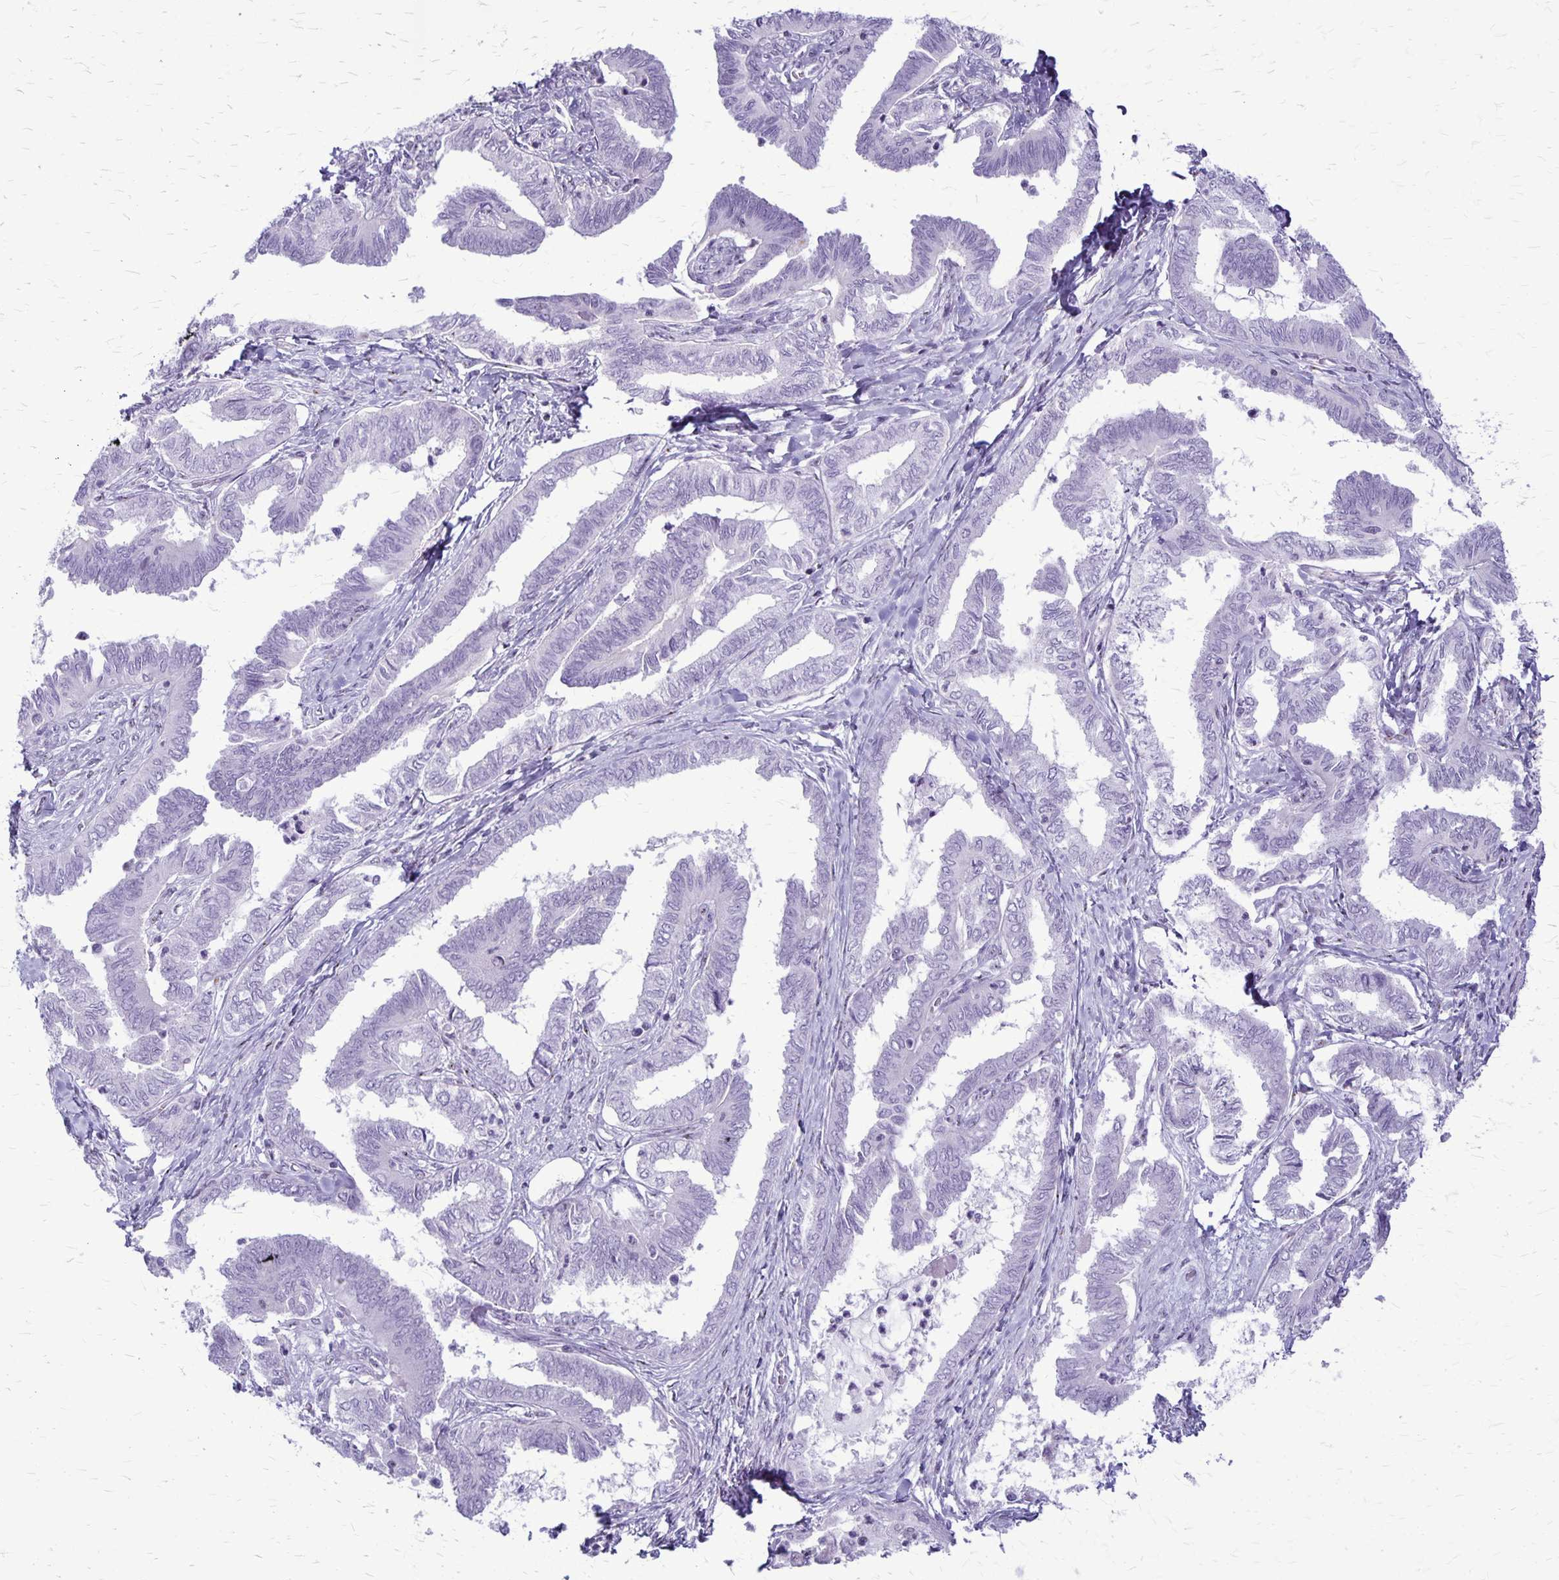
{"staining": {"intensity": "negative", "quantity": "none", "location": "none"}, "tissue": "ovarian cancer", "cell_type": "Tumor cells", "image_type": "cancer", "snomed": [{"axis": "morphology", "description": "Carcinoma, endometroid"}, {"axis": "topography", "description": "Ovary"}], "caption": "An immunohistochemistry (IHC) micrograph of ovarian cancer (endometroid carcinoma) is shown. There is no staining in tumor cells of ovarian cancer (endometroid carcinoma).", "gene": "GP9", "patient": {"sex": "female", "age": 70}}